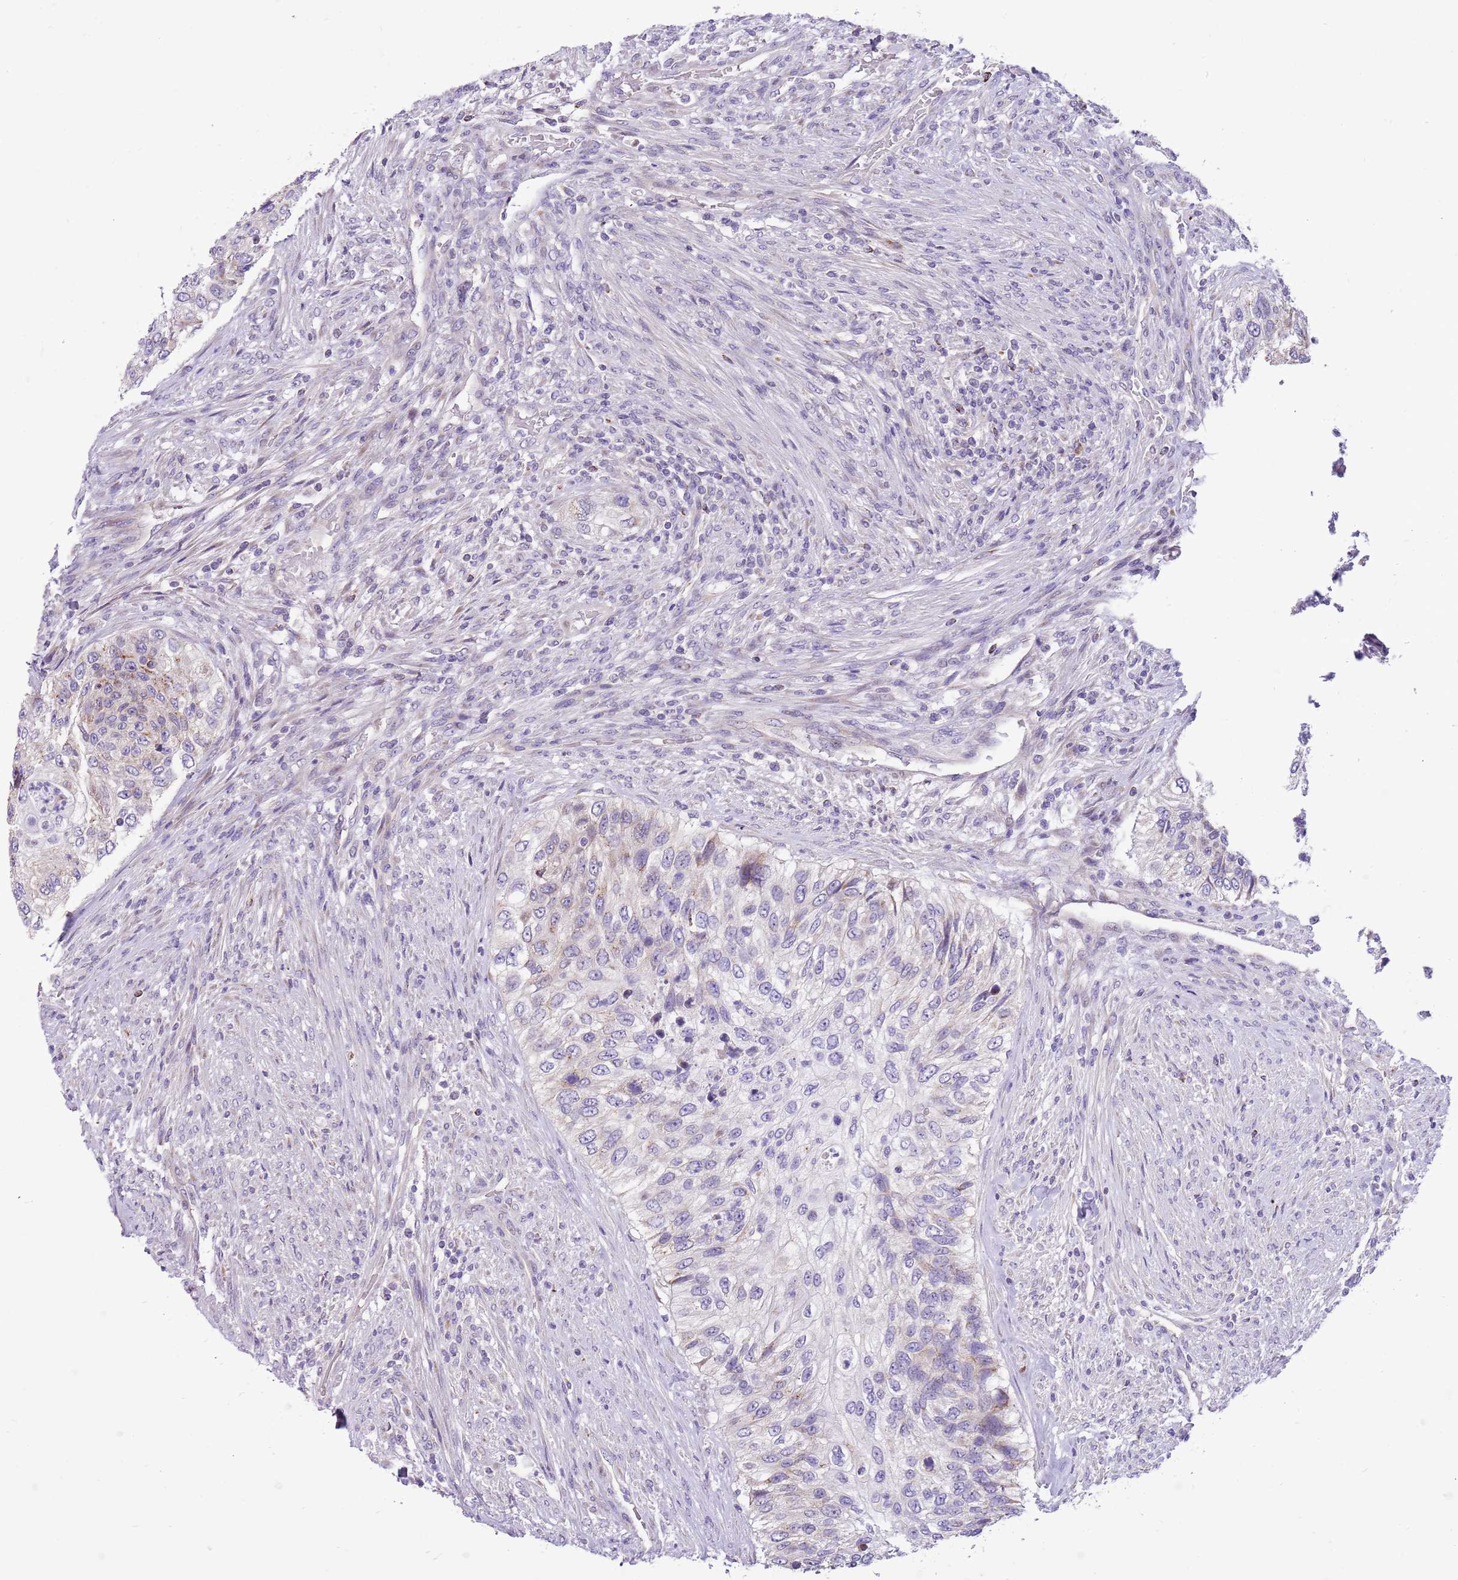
{"staining": {"intensity": "weak", "quantity": "<25%", "location": "cytoplasmic/membranous"}, "tissue": "urothelial cancer", "cell_type": "Tumor cells", "image_type": "cancer", "snomed": [{"axis": "morphology", "description": "Urothelial carcinoma, High grade"}, {"axis": "topography", "description": "Urinary bladder"}], "caption": "DAB immunohistochemical staining of urothelial cancer demonstrates no significant positivity in tumor cells. Brightfield microscopy of IHC stained with DAB (brown) and hematoxylin (blue), captured at high magnification.", "gene": "COX17", "patient": {"sex": "female", "age": 60}}